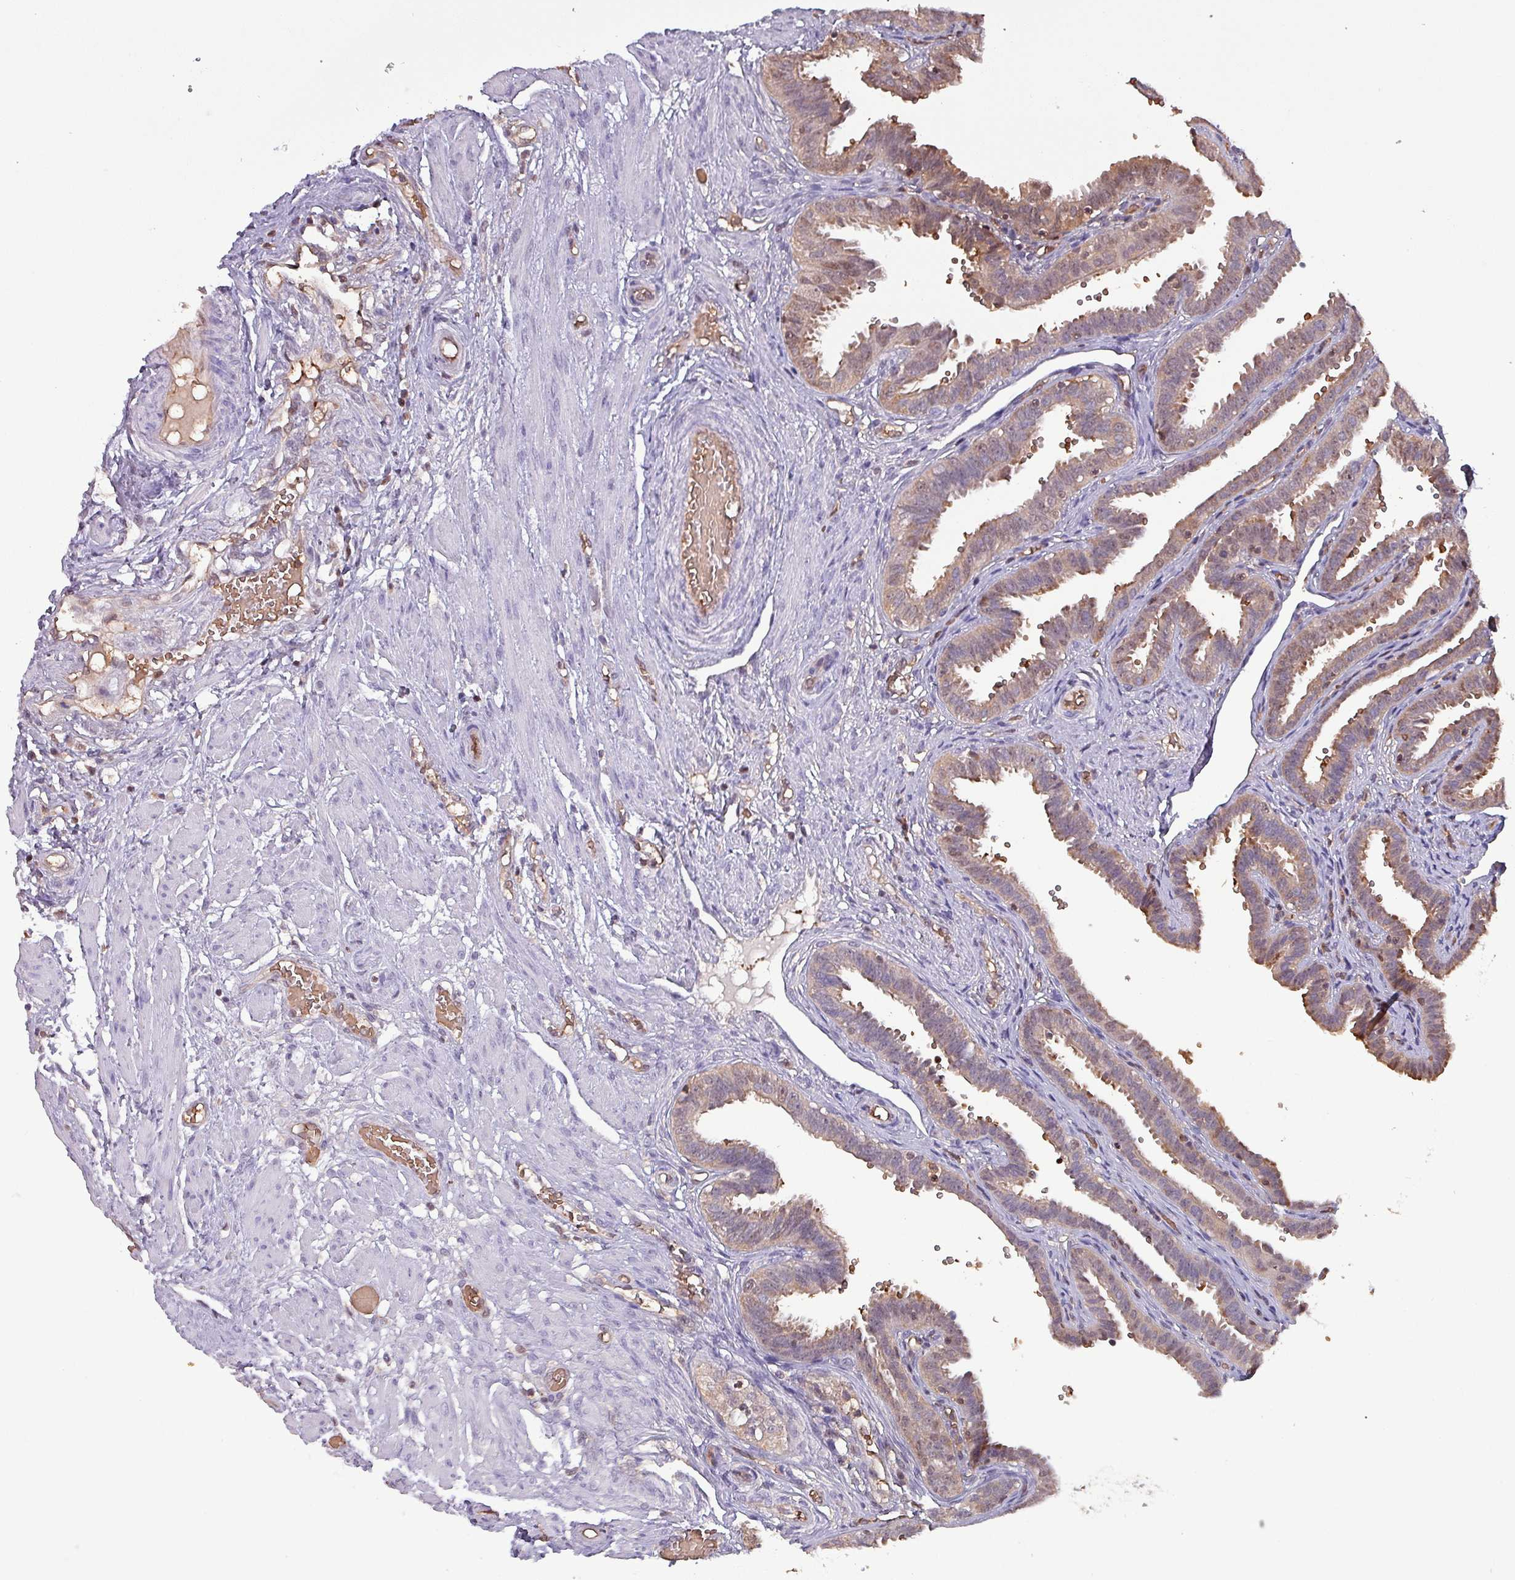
{"staining": {"intensity": "moderate", "quantity": ">75%", "location": "cytoplasmic/membranous,nuclear"}, "tissue": "fallopian tube", "cell_type": "Glandular cells", "image_type": "normal", "snomed": [{"axis": "morphology", "description": "Normal tissue, NOS"}, {"axis": "topography", "description": "Fallopian tube"}], "caption": "The micrograph demonstrates staining of benign fallopian tube, revealing moderate cytoplasmic/membranous,nuclear protein positivity (brown color) within glandular cells.", "gene": "PSMB8", "patient": {"sex": "female", "age": 37}}